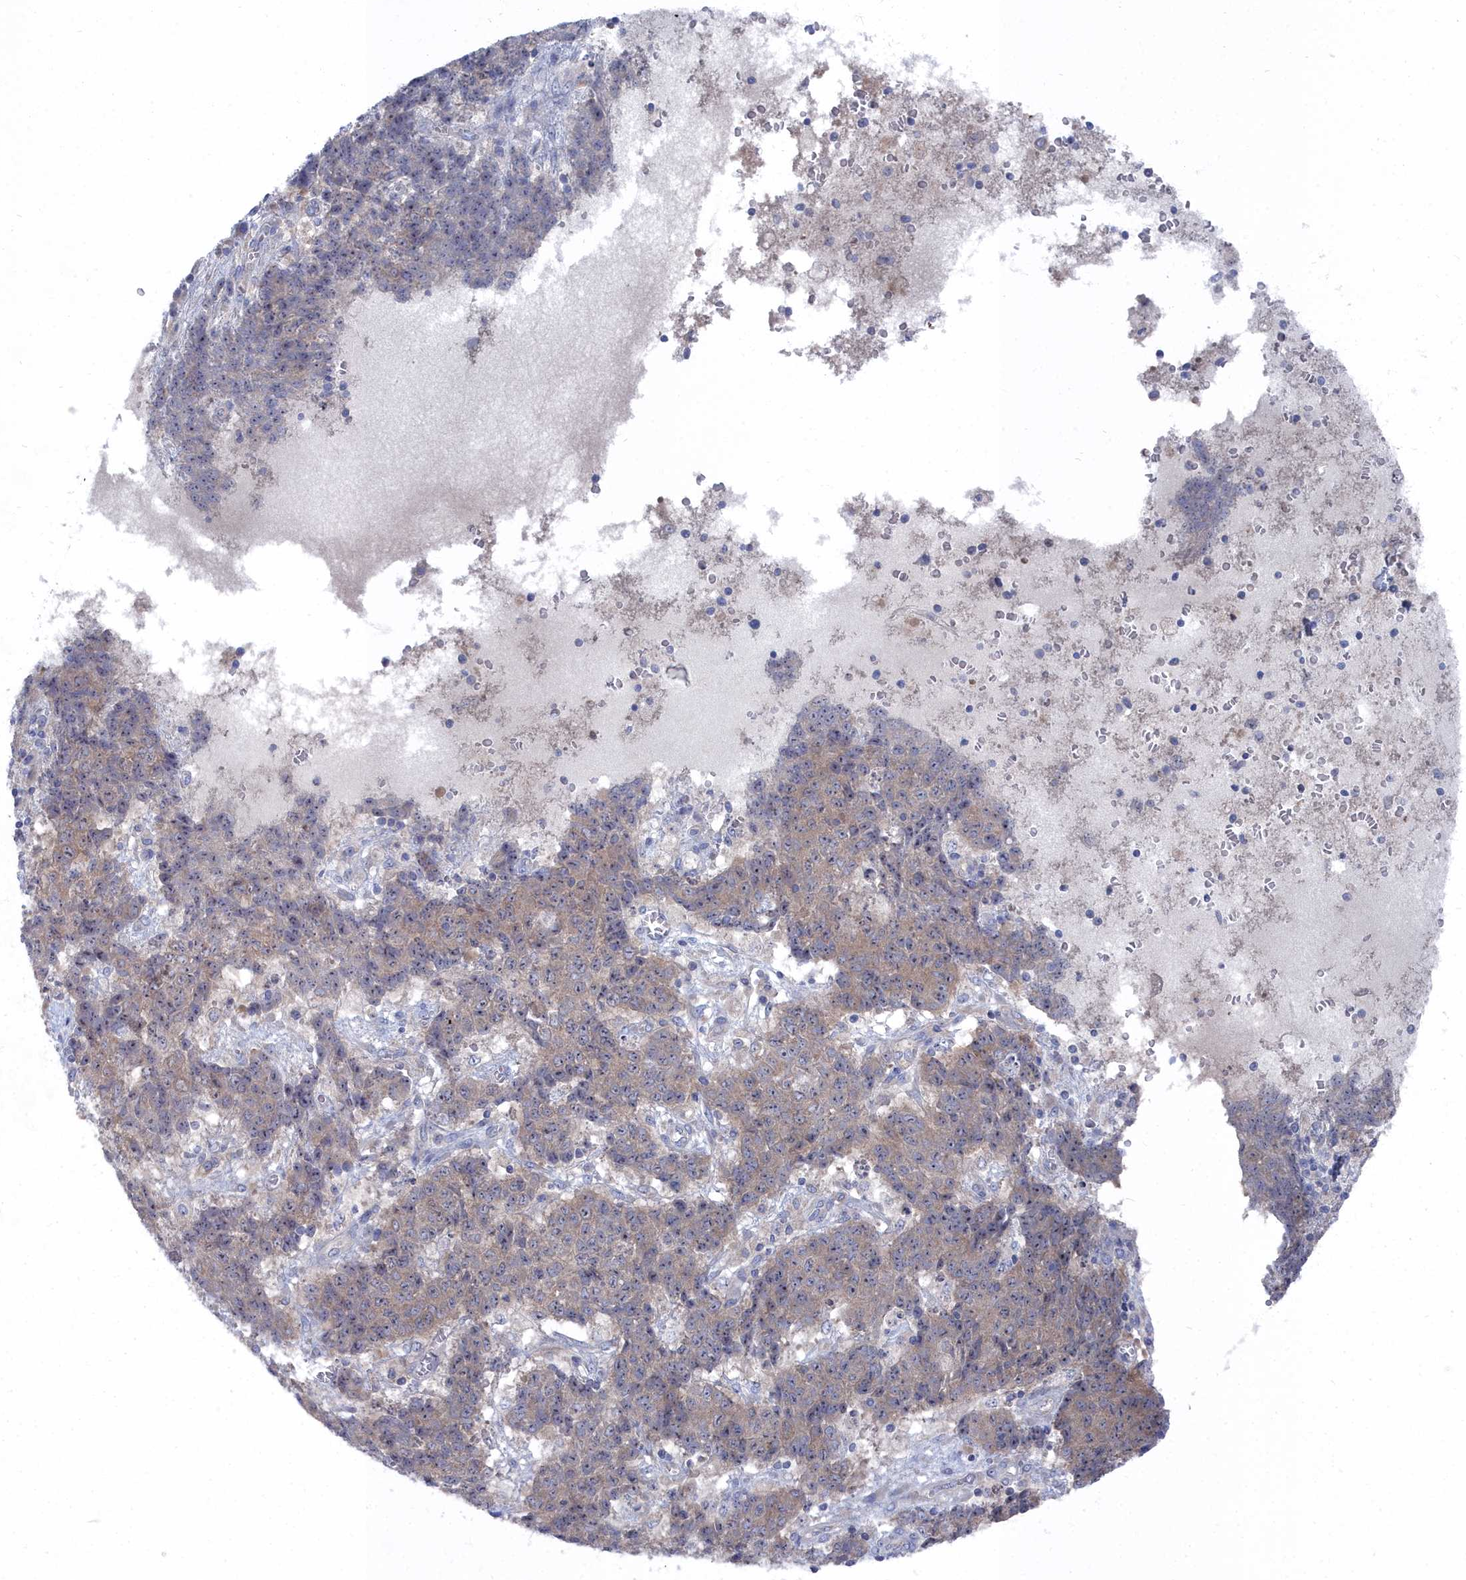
{"staining": {"intensity": "weak", "quantity": "25%-75%", "location": "cytoplasmic/membranous"}, "tissue": "ovarian cancer", "cell_type": "Tumor cells", "image_type": "cancer", "snomed": [{"axis": "morphology", "description": "Carcinoma, endometroid"}, {"axis": "topography", "description": "Ovary"}], "caption": "Immunohistochemistry (IHC) of ovarian cancer (endometroid carcinoma) demonstrates low levels of weak cytoplasmic/membranous positivity in about 25%-75% of tumor cells. (DAB (3,3'-diaminobenzidine) IHC with brightfield microscopy, high magnification).", "gene": "CCDC149", "patient": {"sex": "female", "age": 42}}